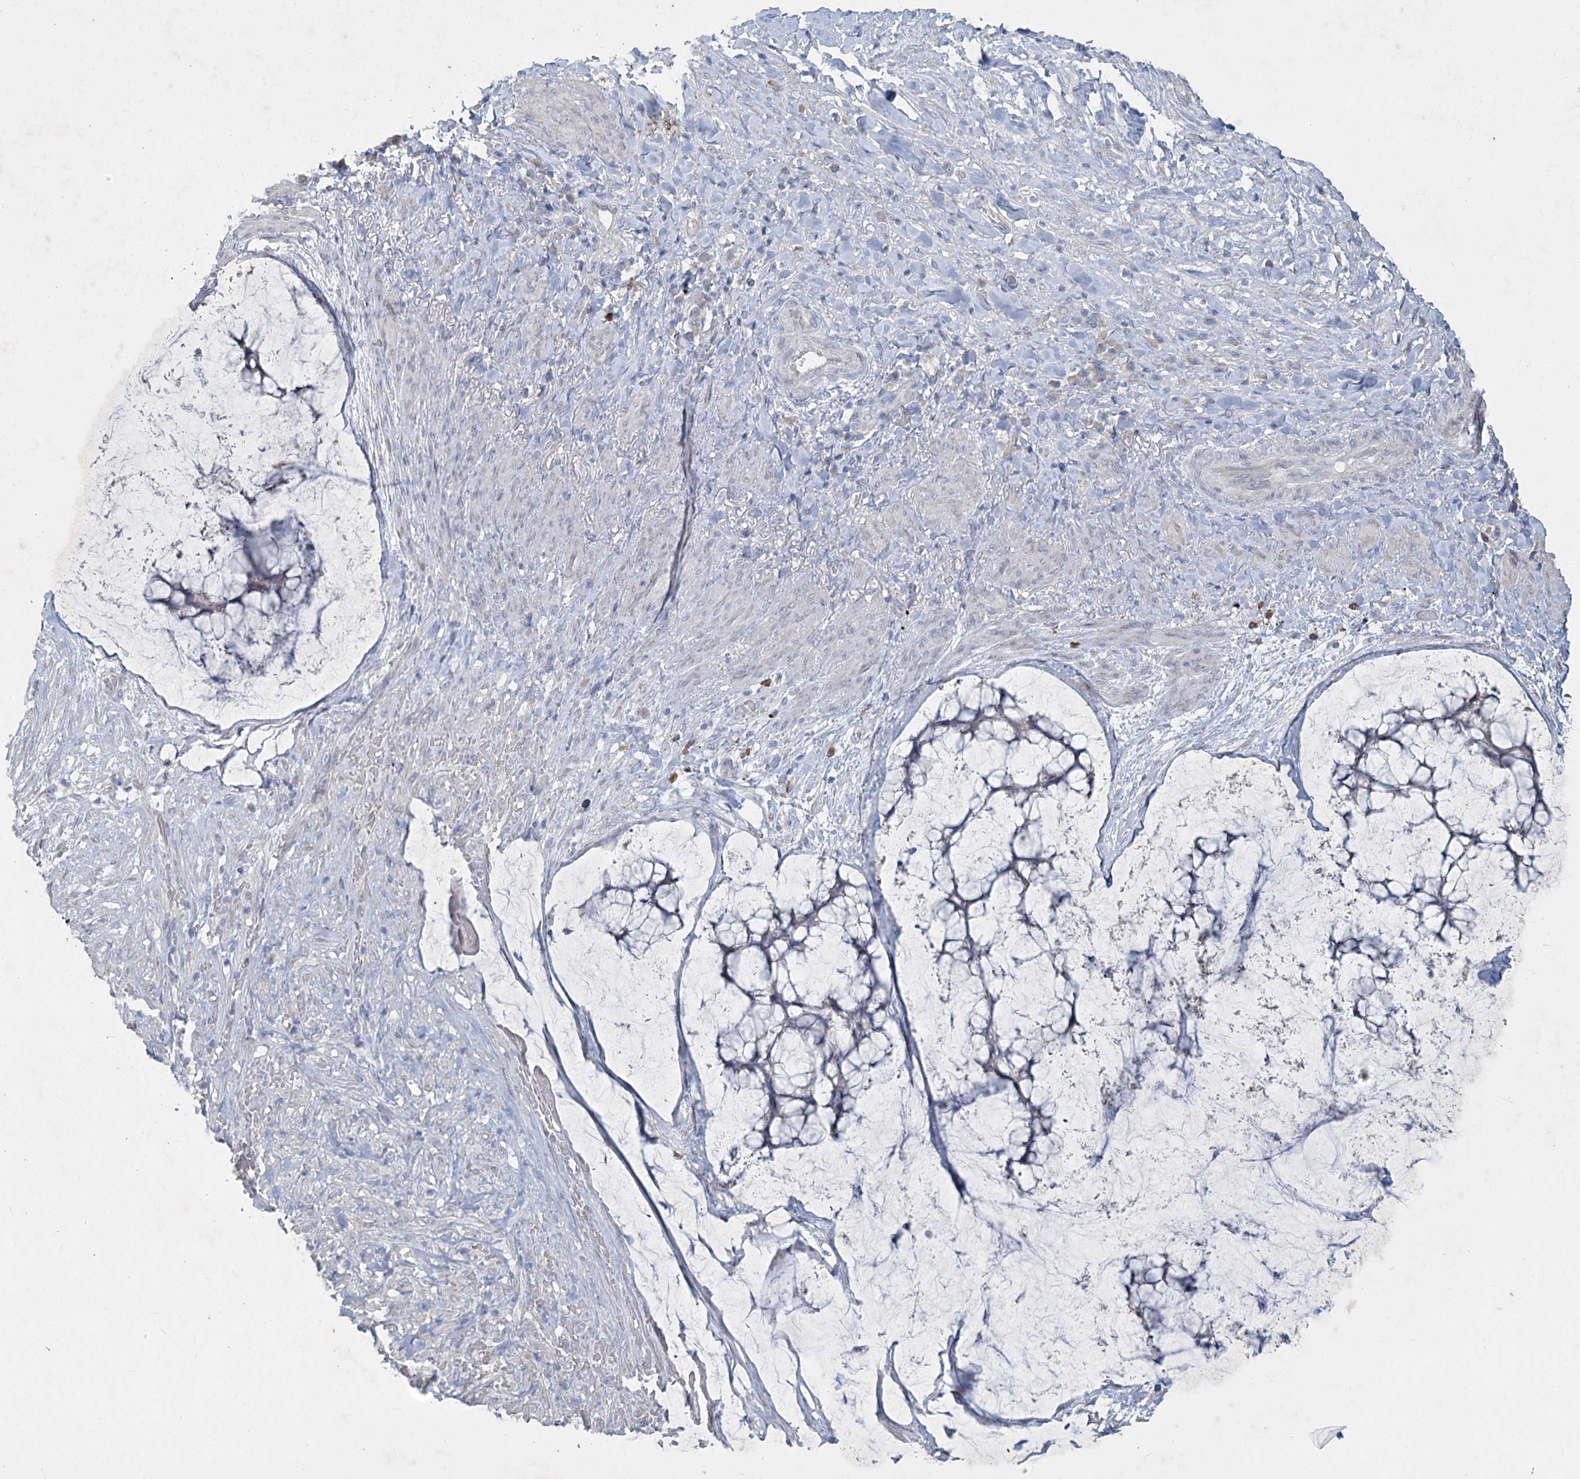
{"staining": {"intensity": "negative", "quantity": "none", "location": "none"}, "tissue": "ovarian cancer", "cell_type": "Tumor cells", "image_type": "cancer", "snomed": [{"axis": "morphology", "description": "Cystadenocarcinoma, mucinous, NOS"}, {"axis": "topography", "description": "Ovary"}], "caption": "The image displays no significant positivity in tumor cells of ovarian cancer (mucinous cystadenocarcinoma).", "gene": "ABITRAM", "patient": {"sex": "female", "age": 42}}